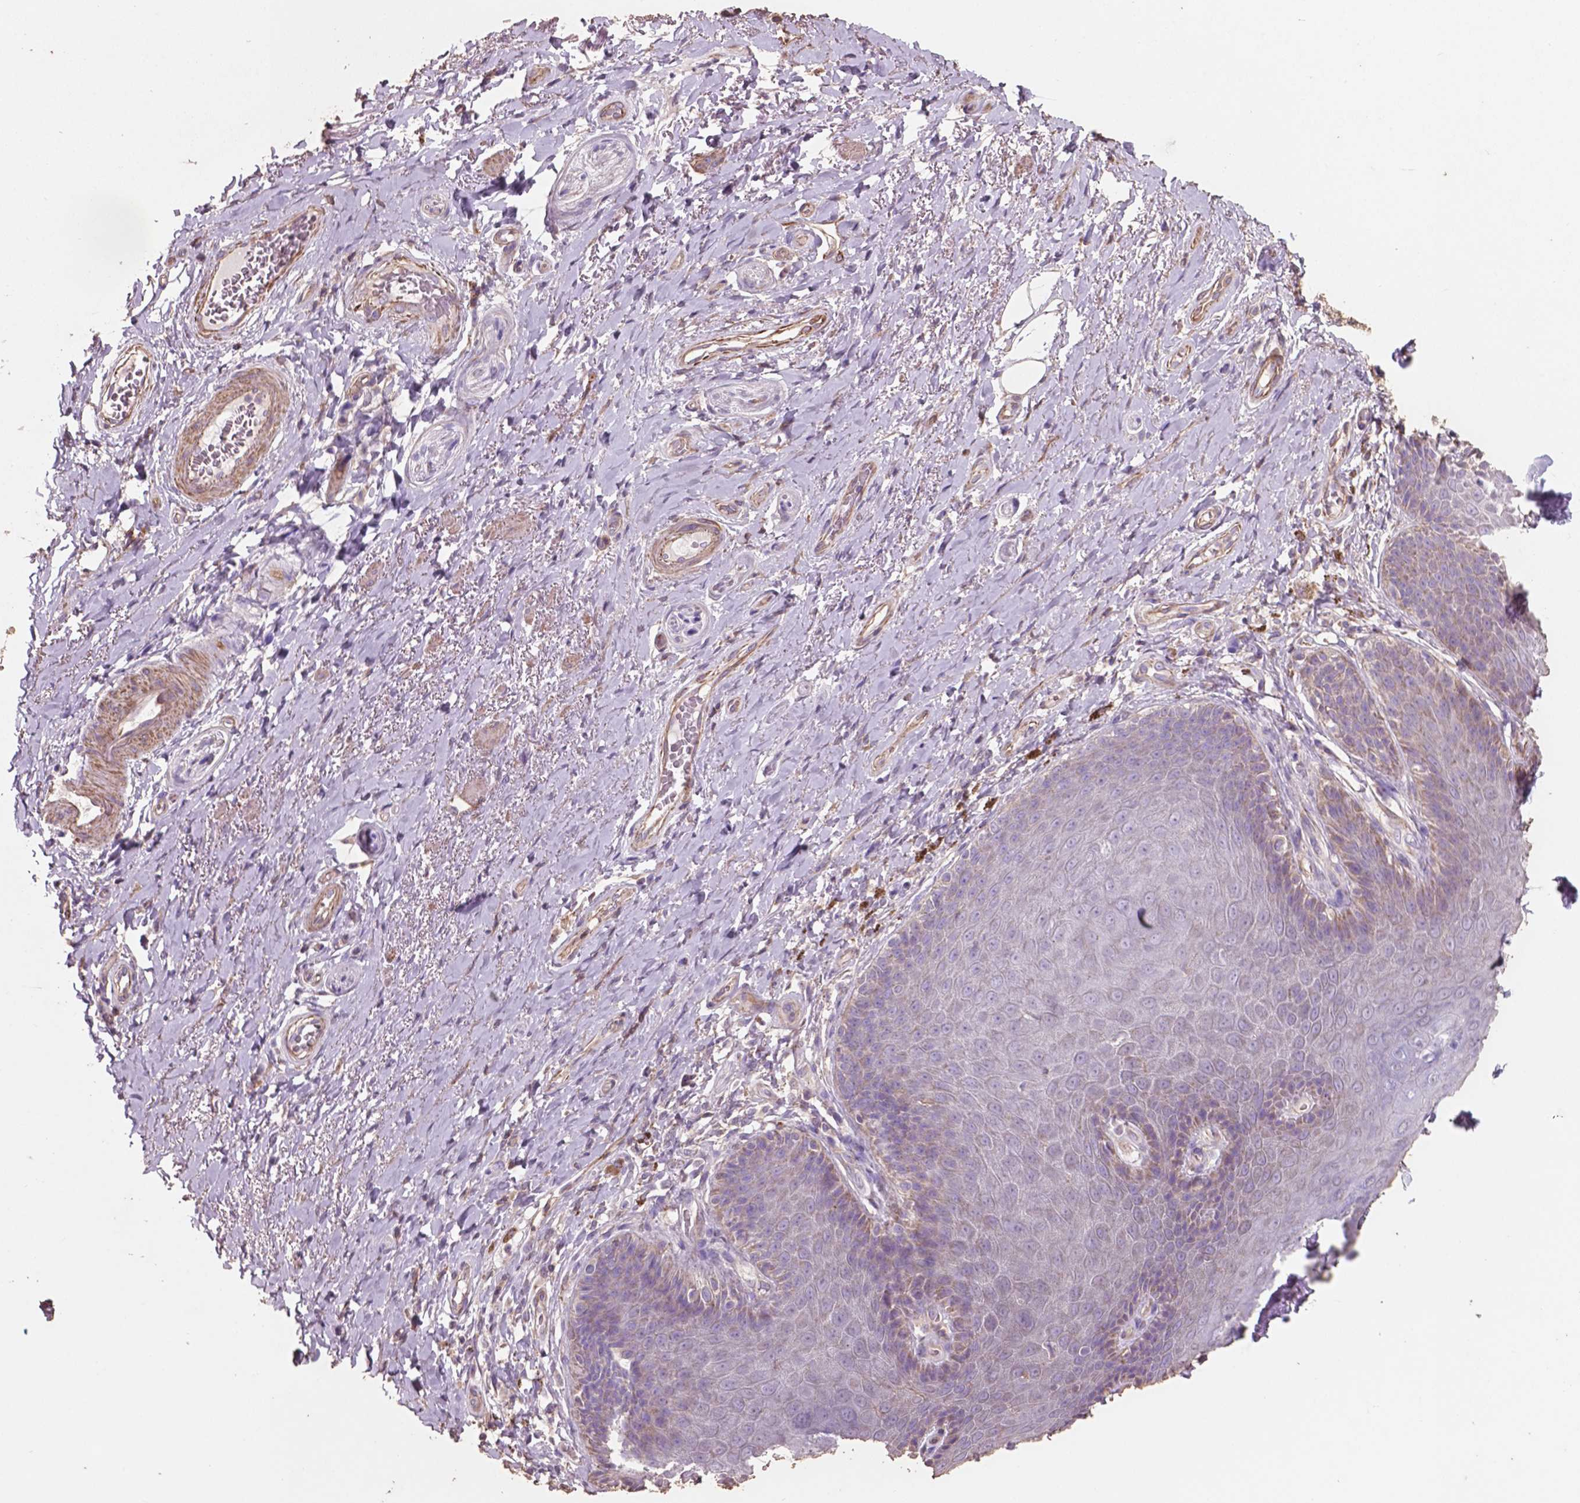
{"staining": {"intensity": "moderate", "quantity": ">75%", "location": "cytoplasmic/membranous"}, "tissue": "adipose tissue", "cell_type": "Adipocytes", "image_type": "normal", "snomed": [{"axis": "morphology", "description": "Normal tissue, NOS"}, {"axis": "topography", "description": "Anal"}, {"axis": "topography", "description": "Peripheral nerve tissue"}], "caption": "DAB (3,3'-diaminobenzidine) immunohistochemical staining of normal adipose tissue displays moderate cytoplasmic/membranous protein staining in approximately >75% of adipocytes. The protein is shown in brown color, while the nuclei are stained blue.", "gene": "COMMD4", "patient": {"sex": "male", "age": 53}}